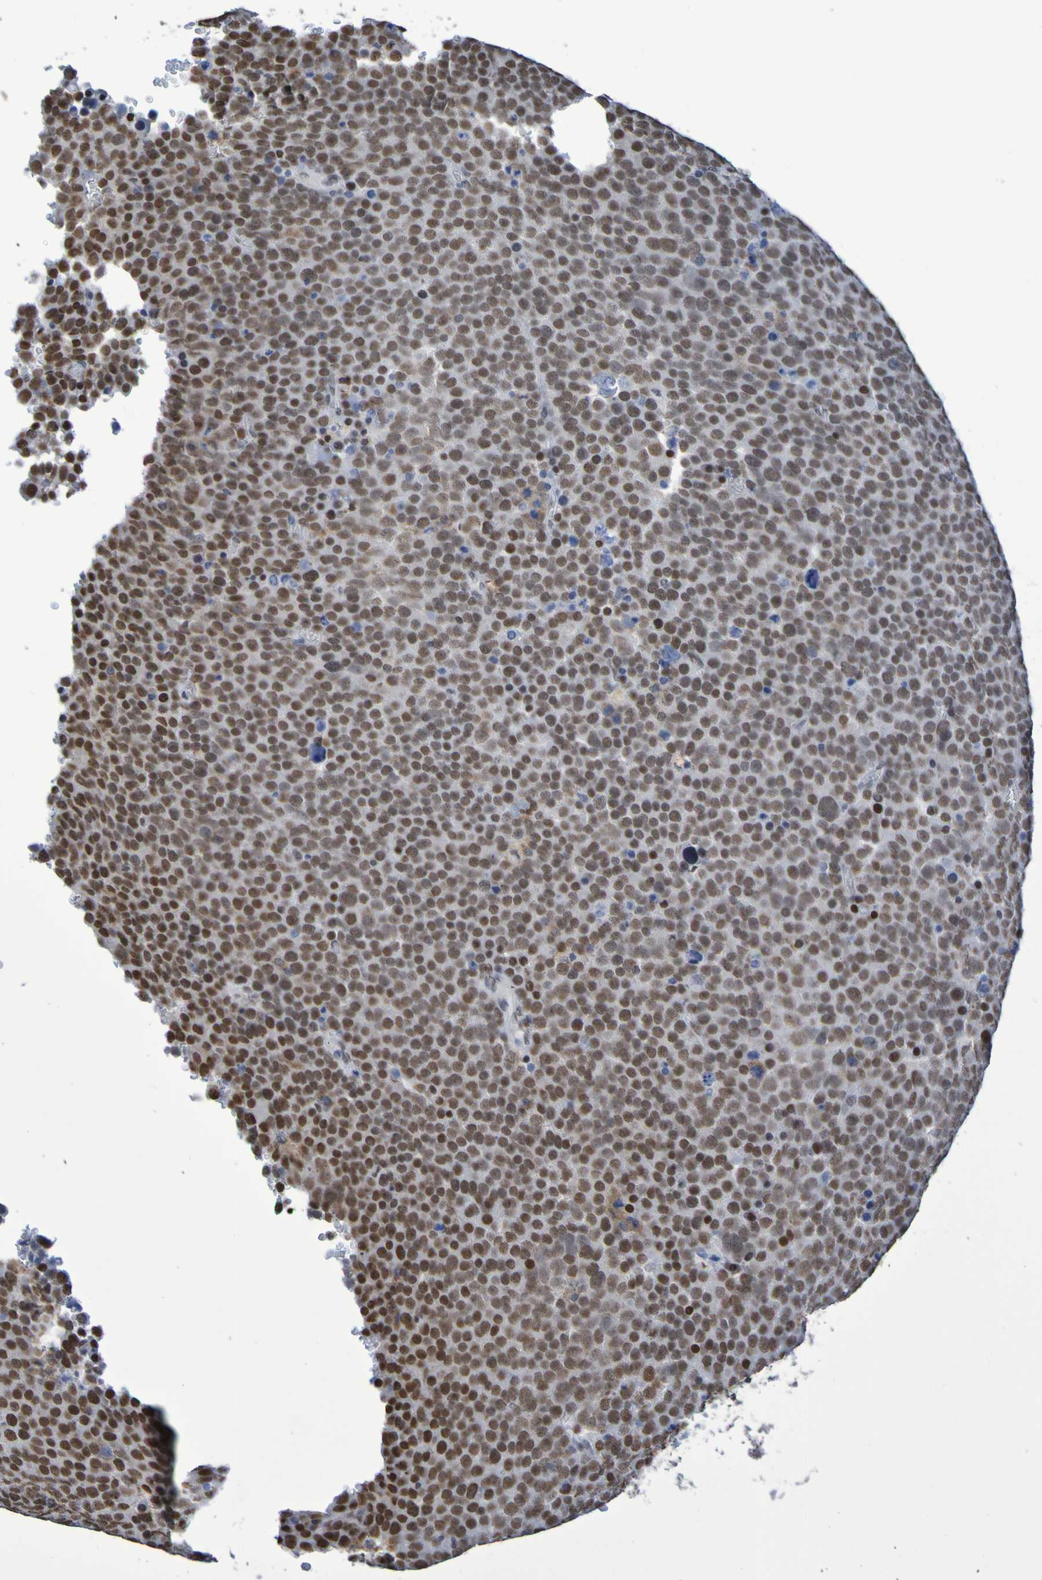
{"staining": {"intensity": "moderate", "quantity": ">75%", "location": "nuclear"}, "tissue": "testis cancer", "cell_type": "Tumor cells", "image_type": "cancer", "snomed": [{"axis": "morphology", "description": "Seminoma, NOS"}, {"axis": "topography", "description": "Testis"}], "caption": "Human testis cancer (seminoma) stained with a protein marker reveals moderate staining in tumor cells.", "gene": "MRTFB", "patient": {"sex": "male", "age": 71}}